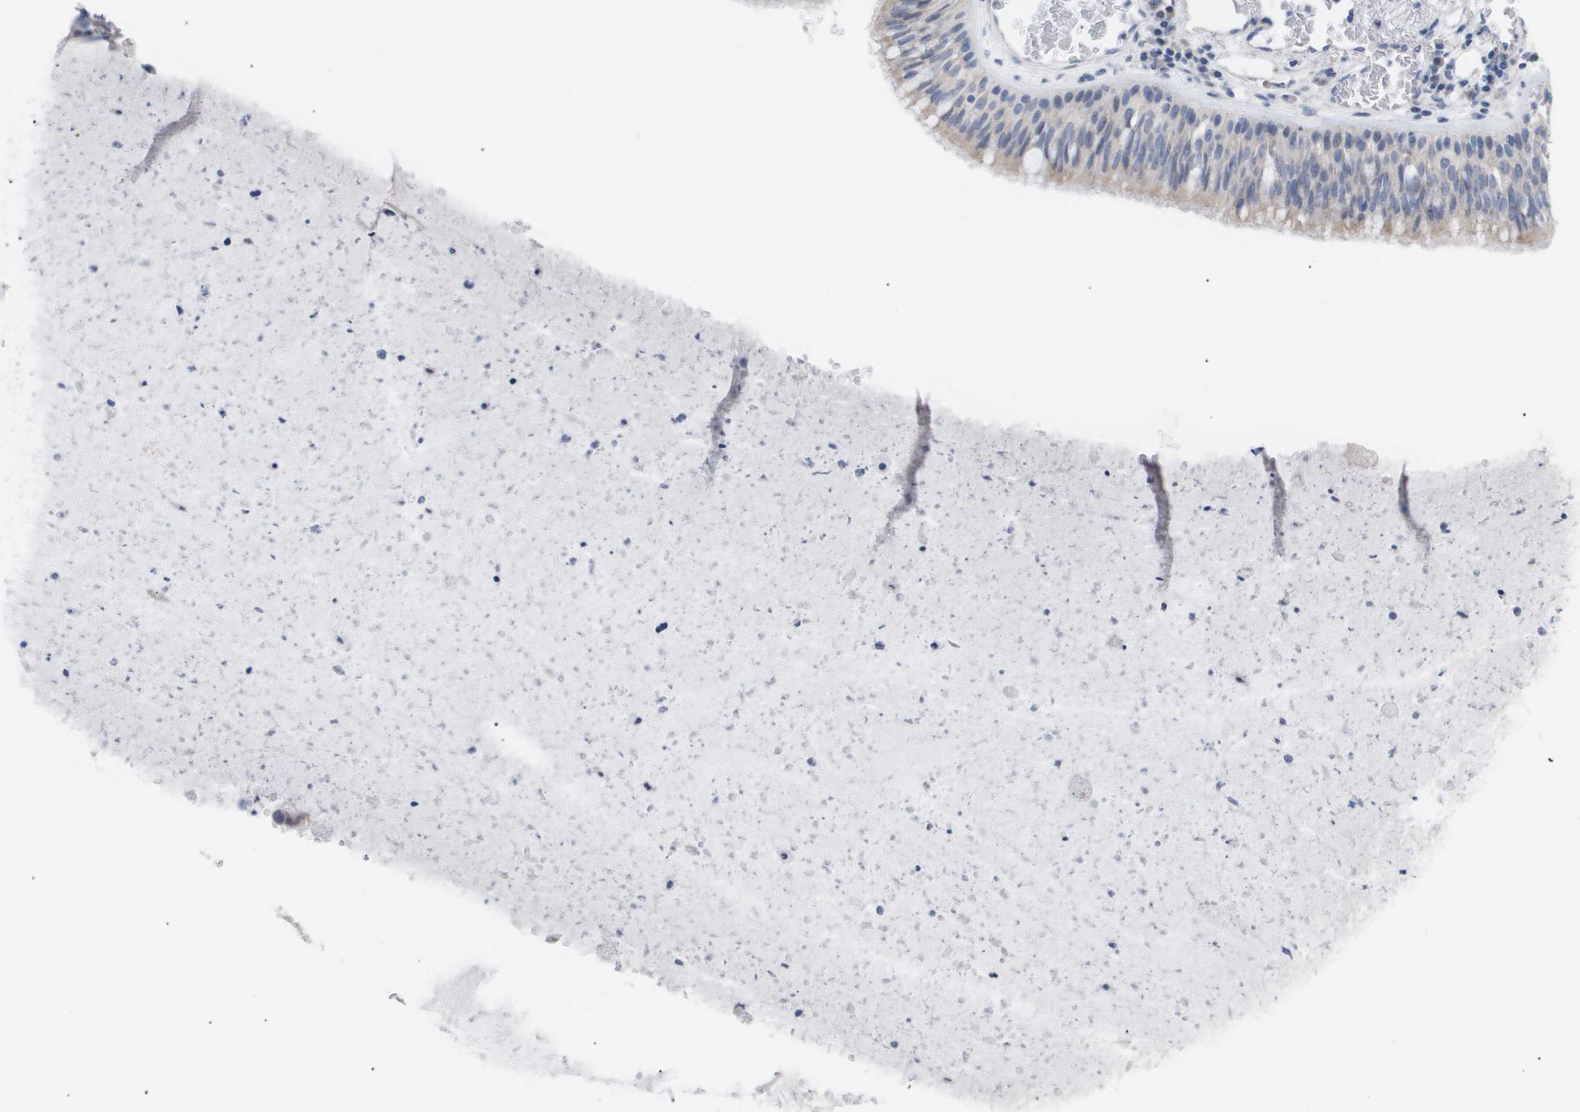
{"staining": {"intensity": "moderate", "quantity": "25%-75%", "location": "cytoplasmic/membranous"}, "tissue": "bronchus", "cell_type": "Respiratory epithelial cells", "image_type": "normal", "snomed": [{"axis": "morphology", "description": "Normal tissue, NOS"}, {"axis": "morphology", "description": "Adenocarcinoma, NOS"}, {"axis": "morphology", "description": "Adenocarcinoma, metastatic, NOS"}, {"axis": "topography", "description": "Lymph node"}, {"axis": "topography", "description": "Bronchus"}, {"axis": "topography", "description": "Lung"}], "caption": "Respiratory epithelial cells demonstrate moderate cytoplasmic/membranous expression in about 25%-75% of cells in normal bronchus.", "gene": "CAV3", "patient": {"sex": "female", "age": 54}}